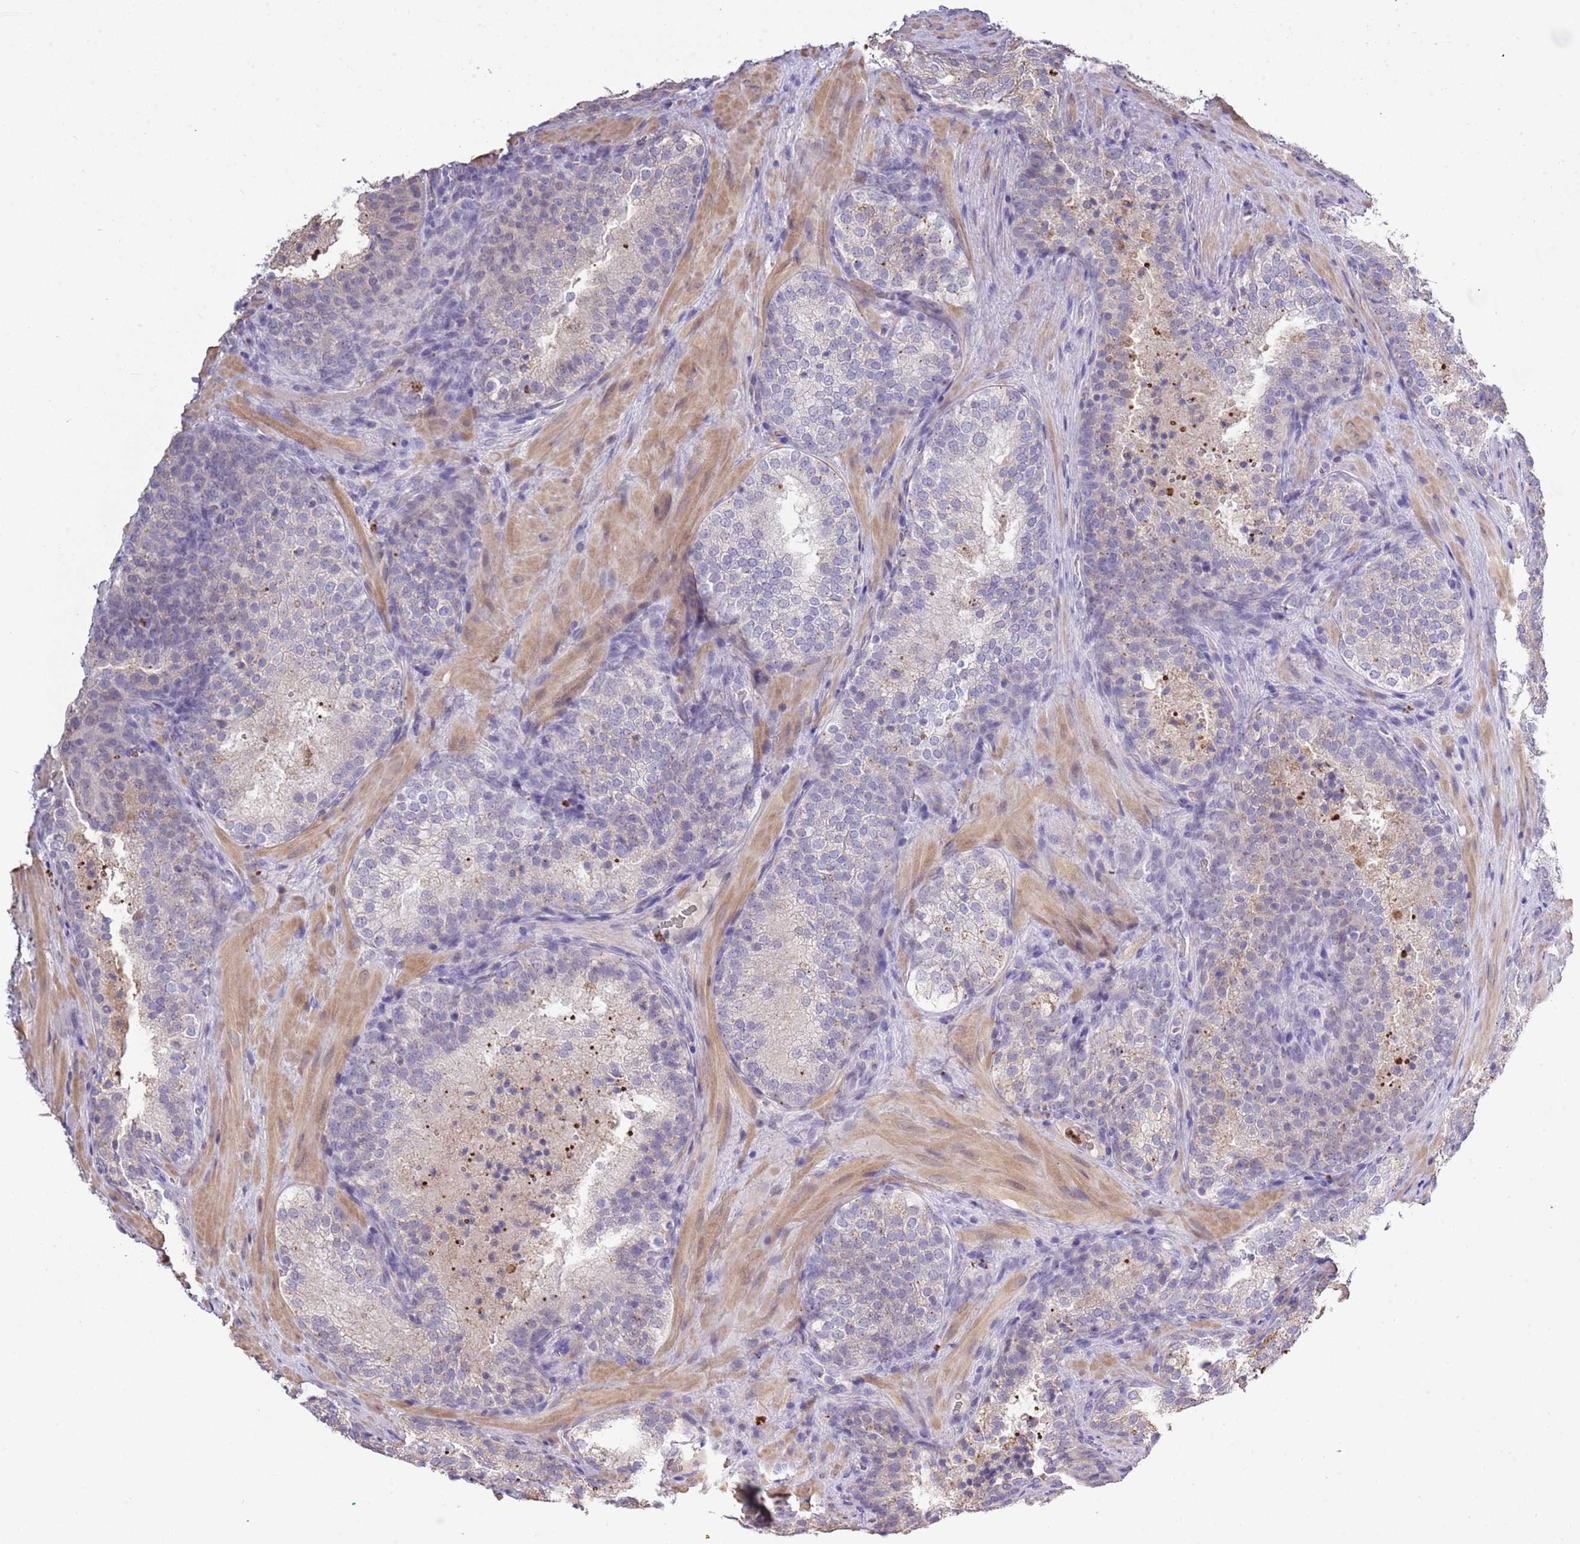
{"staining": {"intensity": "negative", "quantity": "none", "location": "none"}, "tissue": "prostate cancer", "cell_type": "Tumor cells", "image_type": "cancer", "snomed": [{"axis": "morphology", "description": "Adenocarcinoma, High grade"}, {"axis": "topography", "description": "Prostate"}], "caption": "Immunohistochemical staining of adenocarcinoma (high-grade) (prostate) displays no significant positivity in tumor cells.", "gene": "P2RY13", "patient": {"sex": "male", "age": 56}}